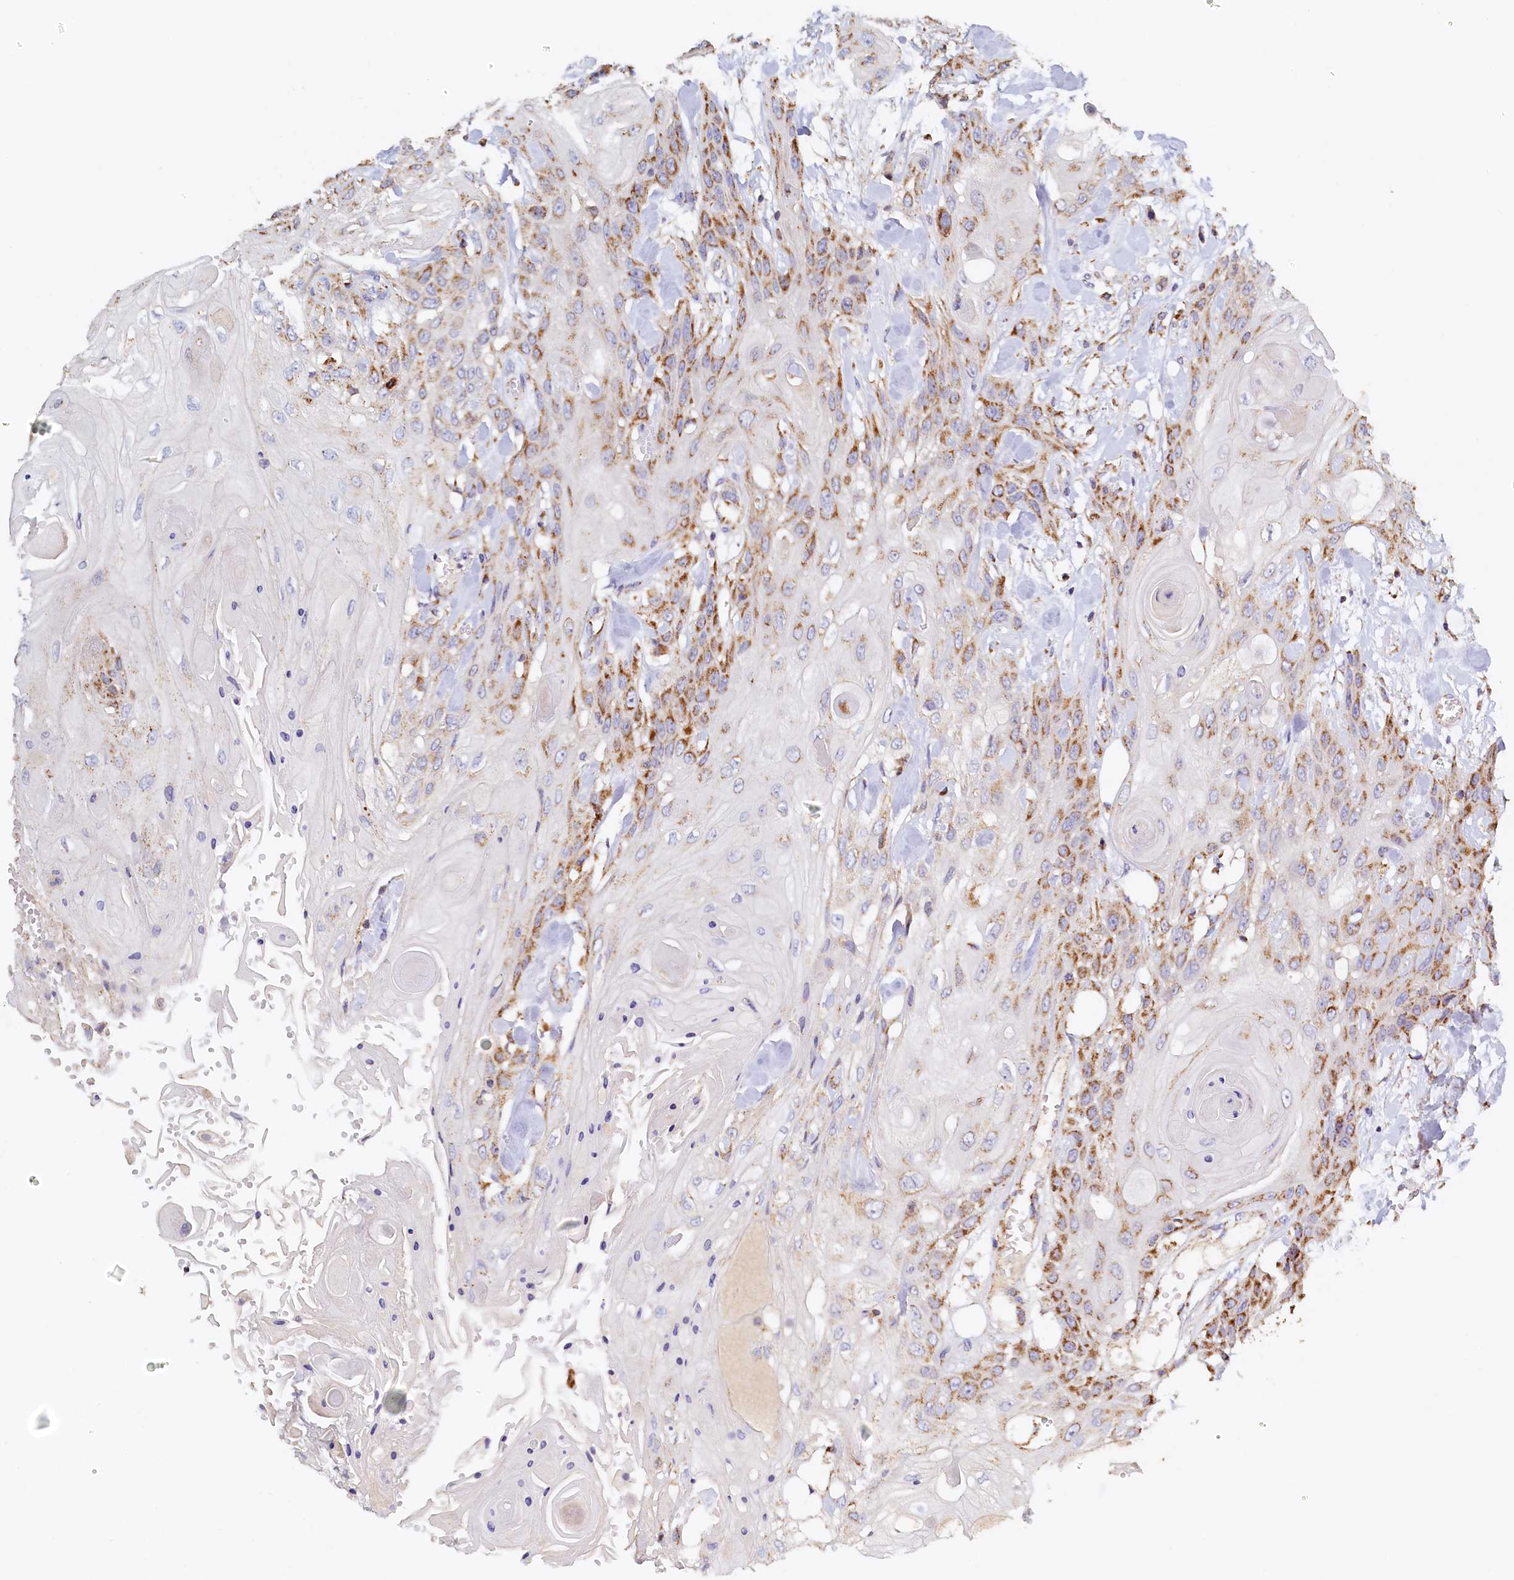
{"staining": {"intensity": "moderate", "quantity": "25%-75%", "location": "cytoplasmic/membranous"}, "tissue": "head and neck cancer", "cell_type": "Tumor cells", "image_type": "cancer", "snomed": [{"axis": "morphology", "description": "Squamous cell carcinoma, NOS"}, {"axis": "topography", "description": "Head-Neck"}], "caption": "There is medium levels of moderate cytoplasmic/membranous staining in tumor cells of head and neck cancer (squamous cell carcinoma), as demonstrated by immunohistochemical staining (brown color).", "gene": "POC1A", "patient": {"sex": "female", "age": 43}}